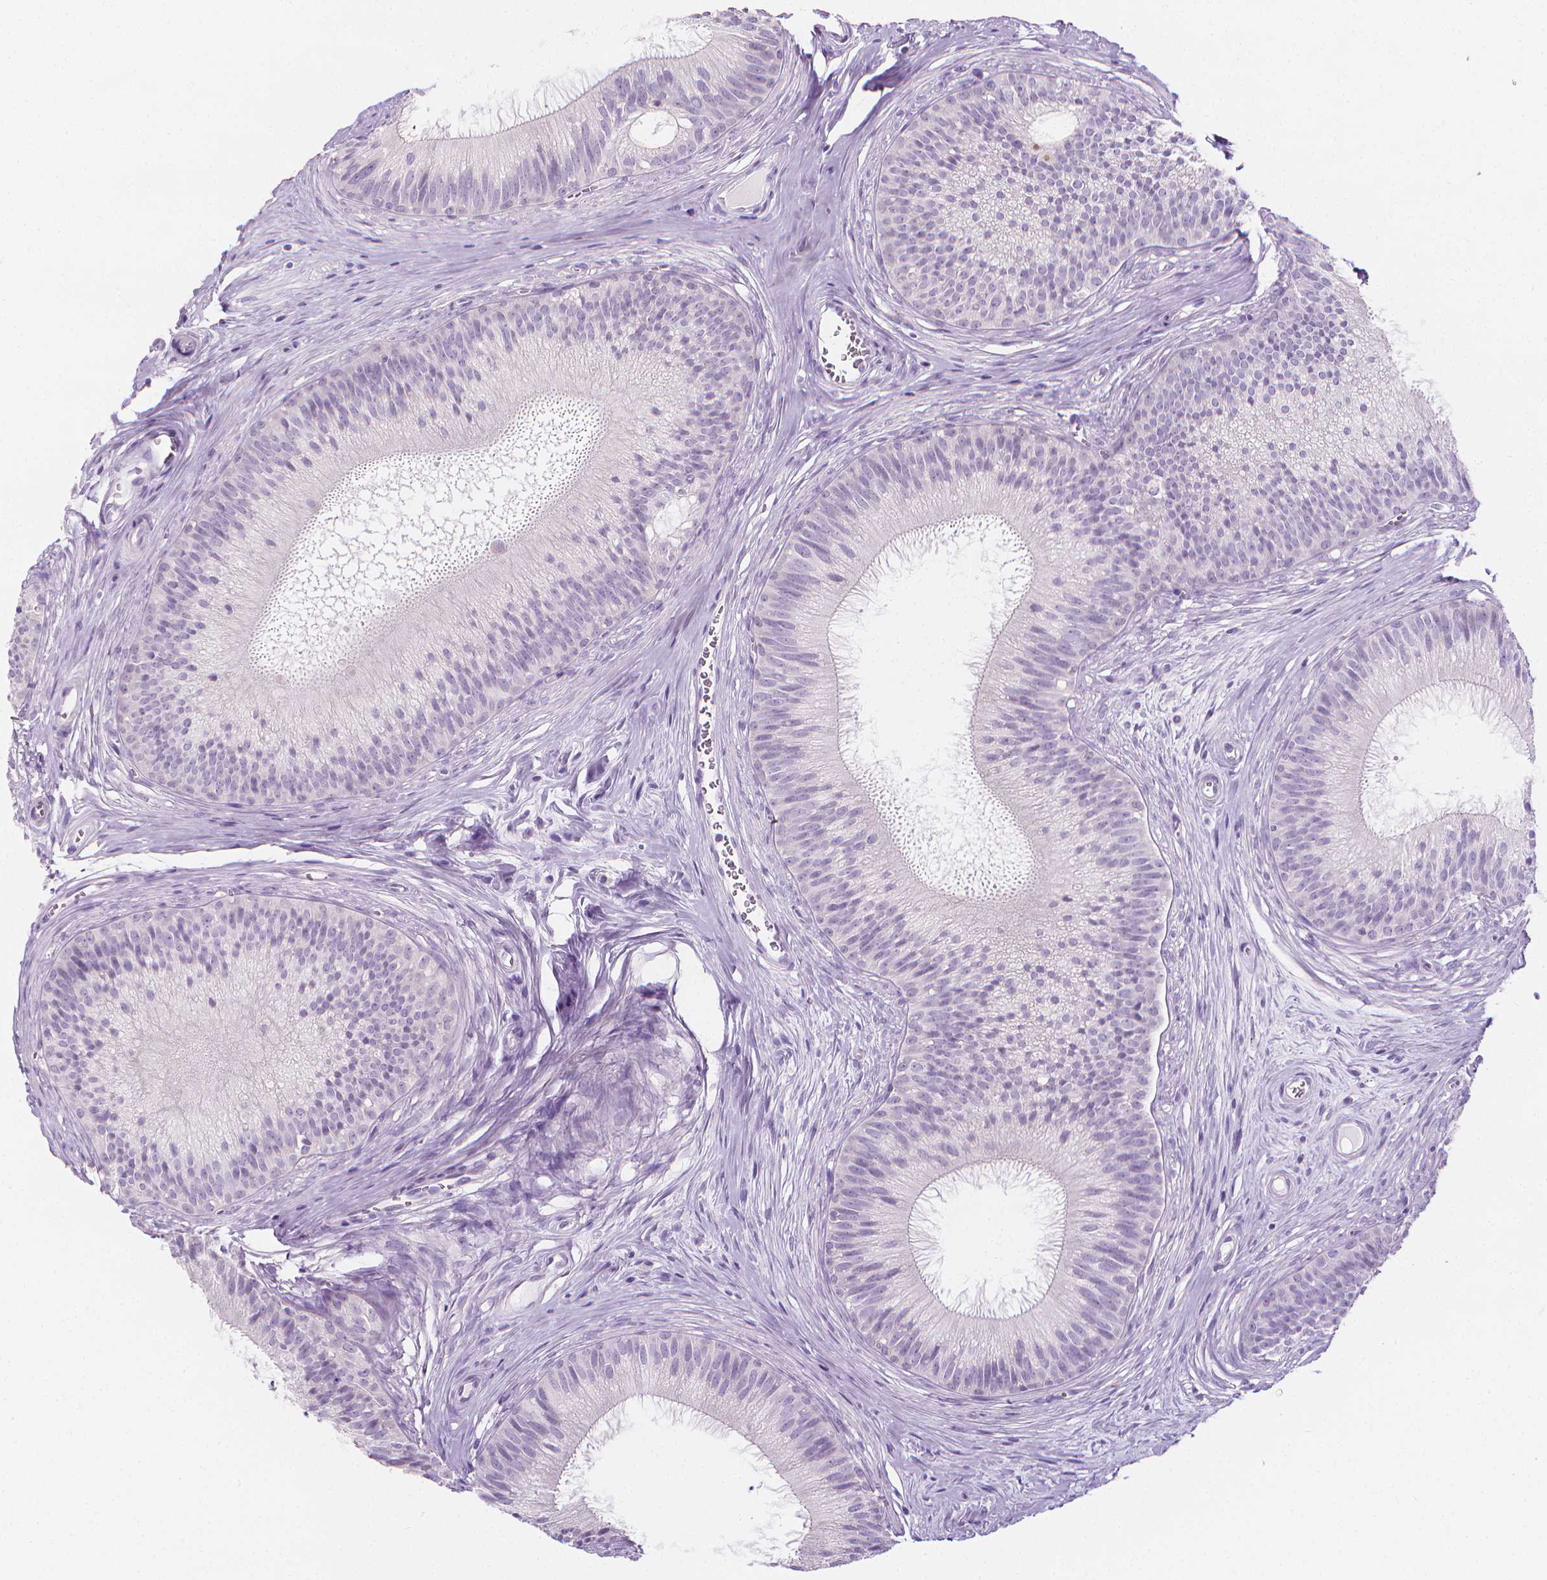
{"staining": {"intensity": "negative", "quantity": "none", "location": "none"}, "tissue": "epididymis", "cell_type": "Glandular cells", "image_type": "normal", "snomed": [{"axis": "morphology", "description": "Normal tissue, NOS"}, {"axis": "topography", "description": "Epididymis"}], "caption": "Immunohistochemistry (IHC) of unremarkable human epididymis exhibits no staining in glandular cells. The staining is performed using DAB brown chromogen with nuclei counter-stained in using hematoxylin.", "gene": "DCAF8L1", "patient": {"sex": "male", "age": 24}}